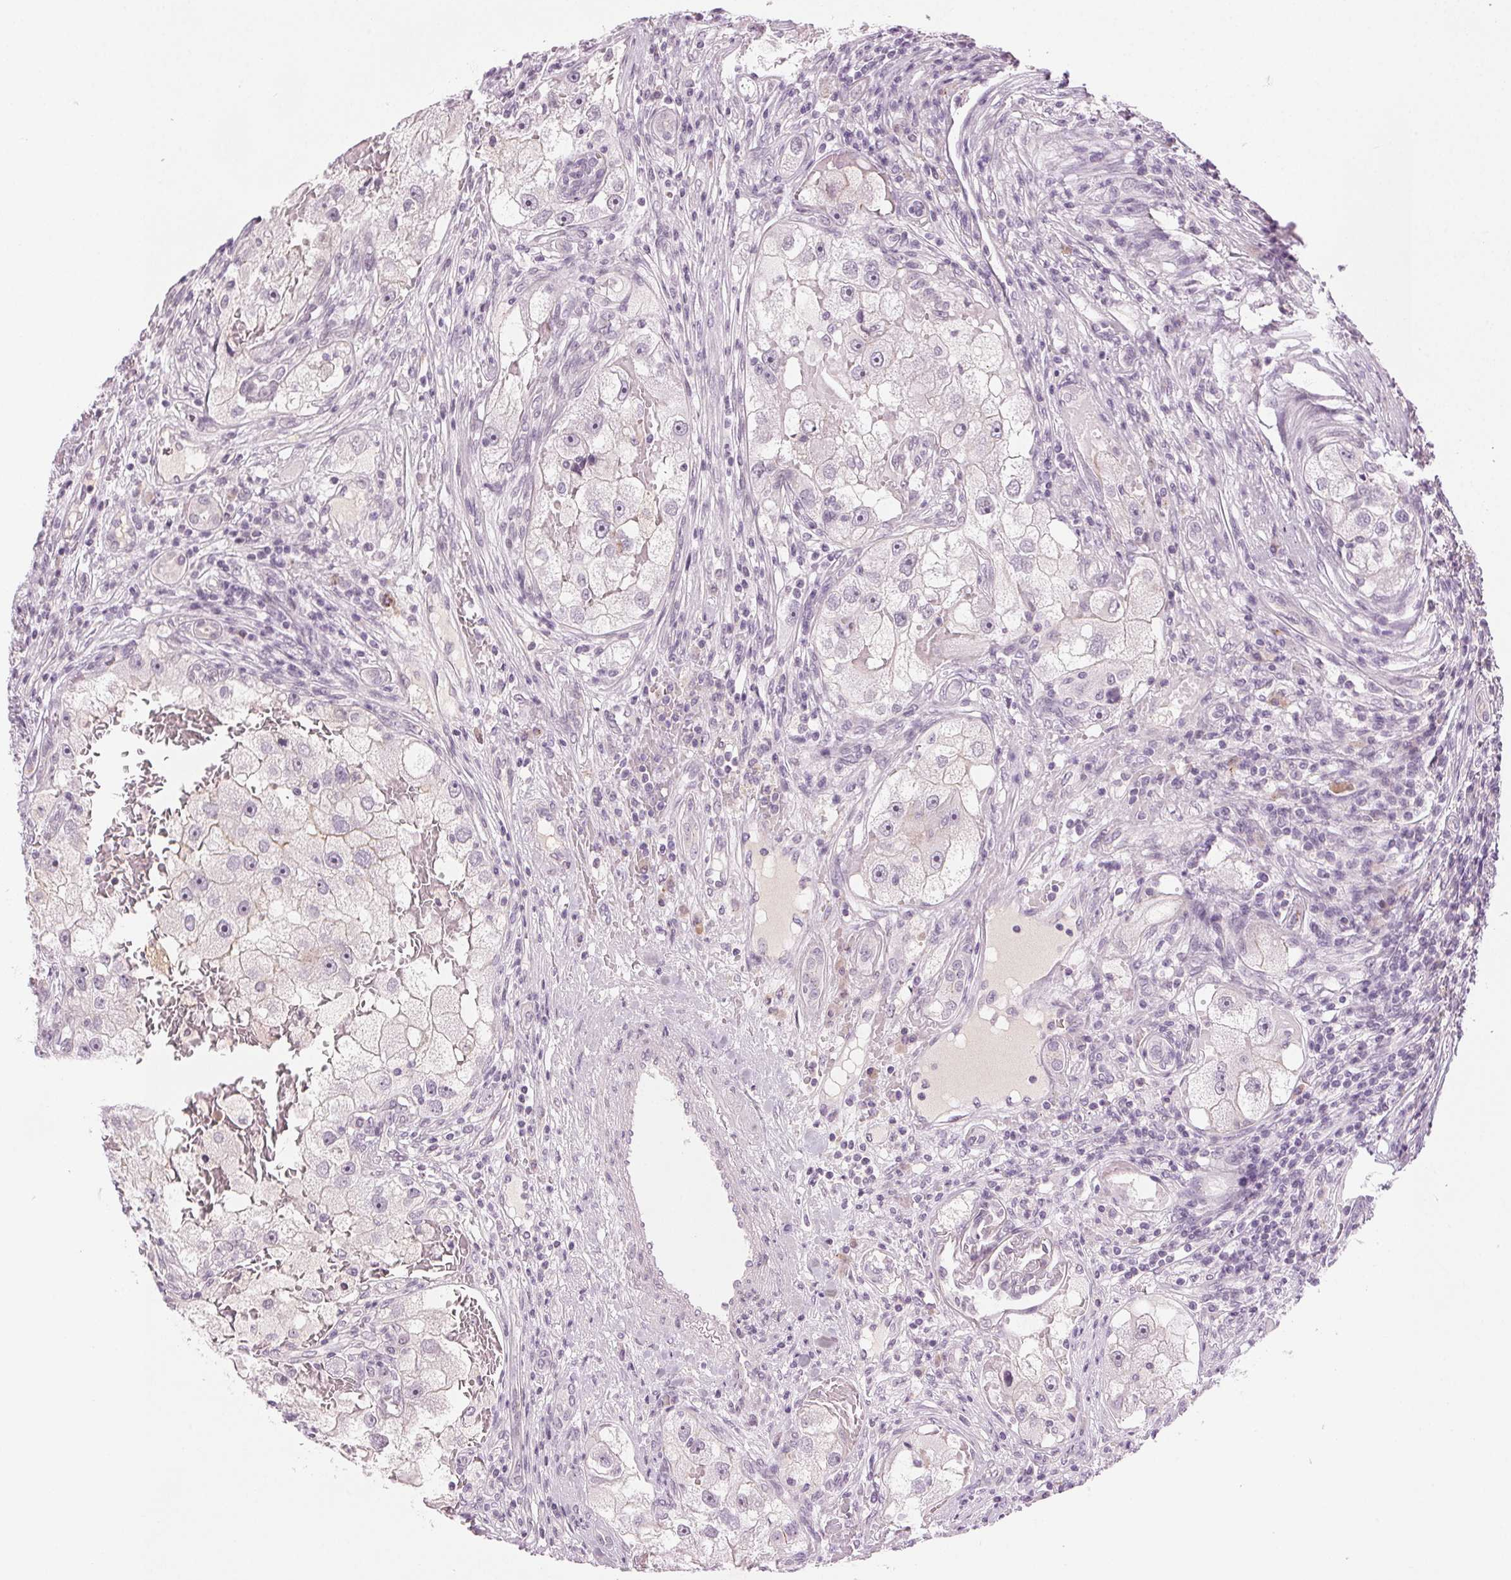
{"staining": {"intensity": "negative", "quantity": "none", "location": "none"}, "tissue": "renal cancer", "cell_type": "Tumor cells", "image_type": "cancer", "snomed": [{"axis": "morphology", "description": "Adenocarcinoma, NOS"}, {"axis": "topography", "description": "Kidney"}], "caption": "Immunohistochemistry photomicrograph of renal cancer stained for a protein (brown), which shows no positivity in tumor cells.", "gene": "HSF5", "patient": {"sex": "male", "age": 63}}